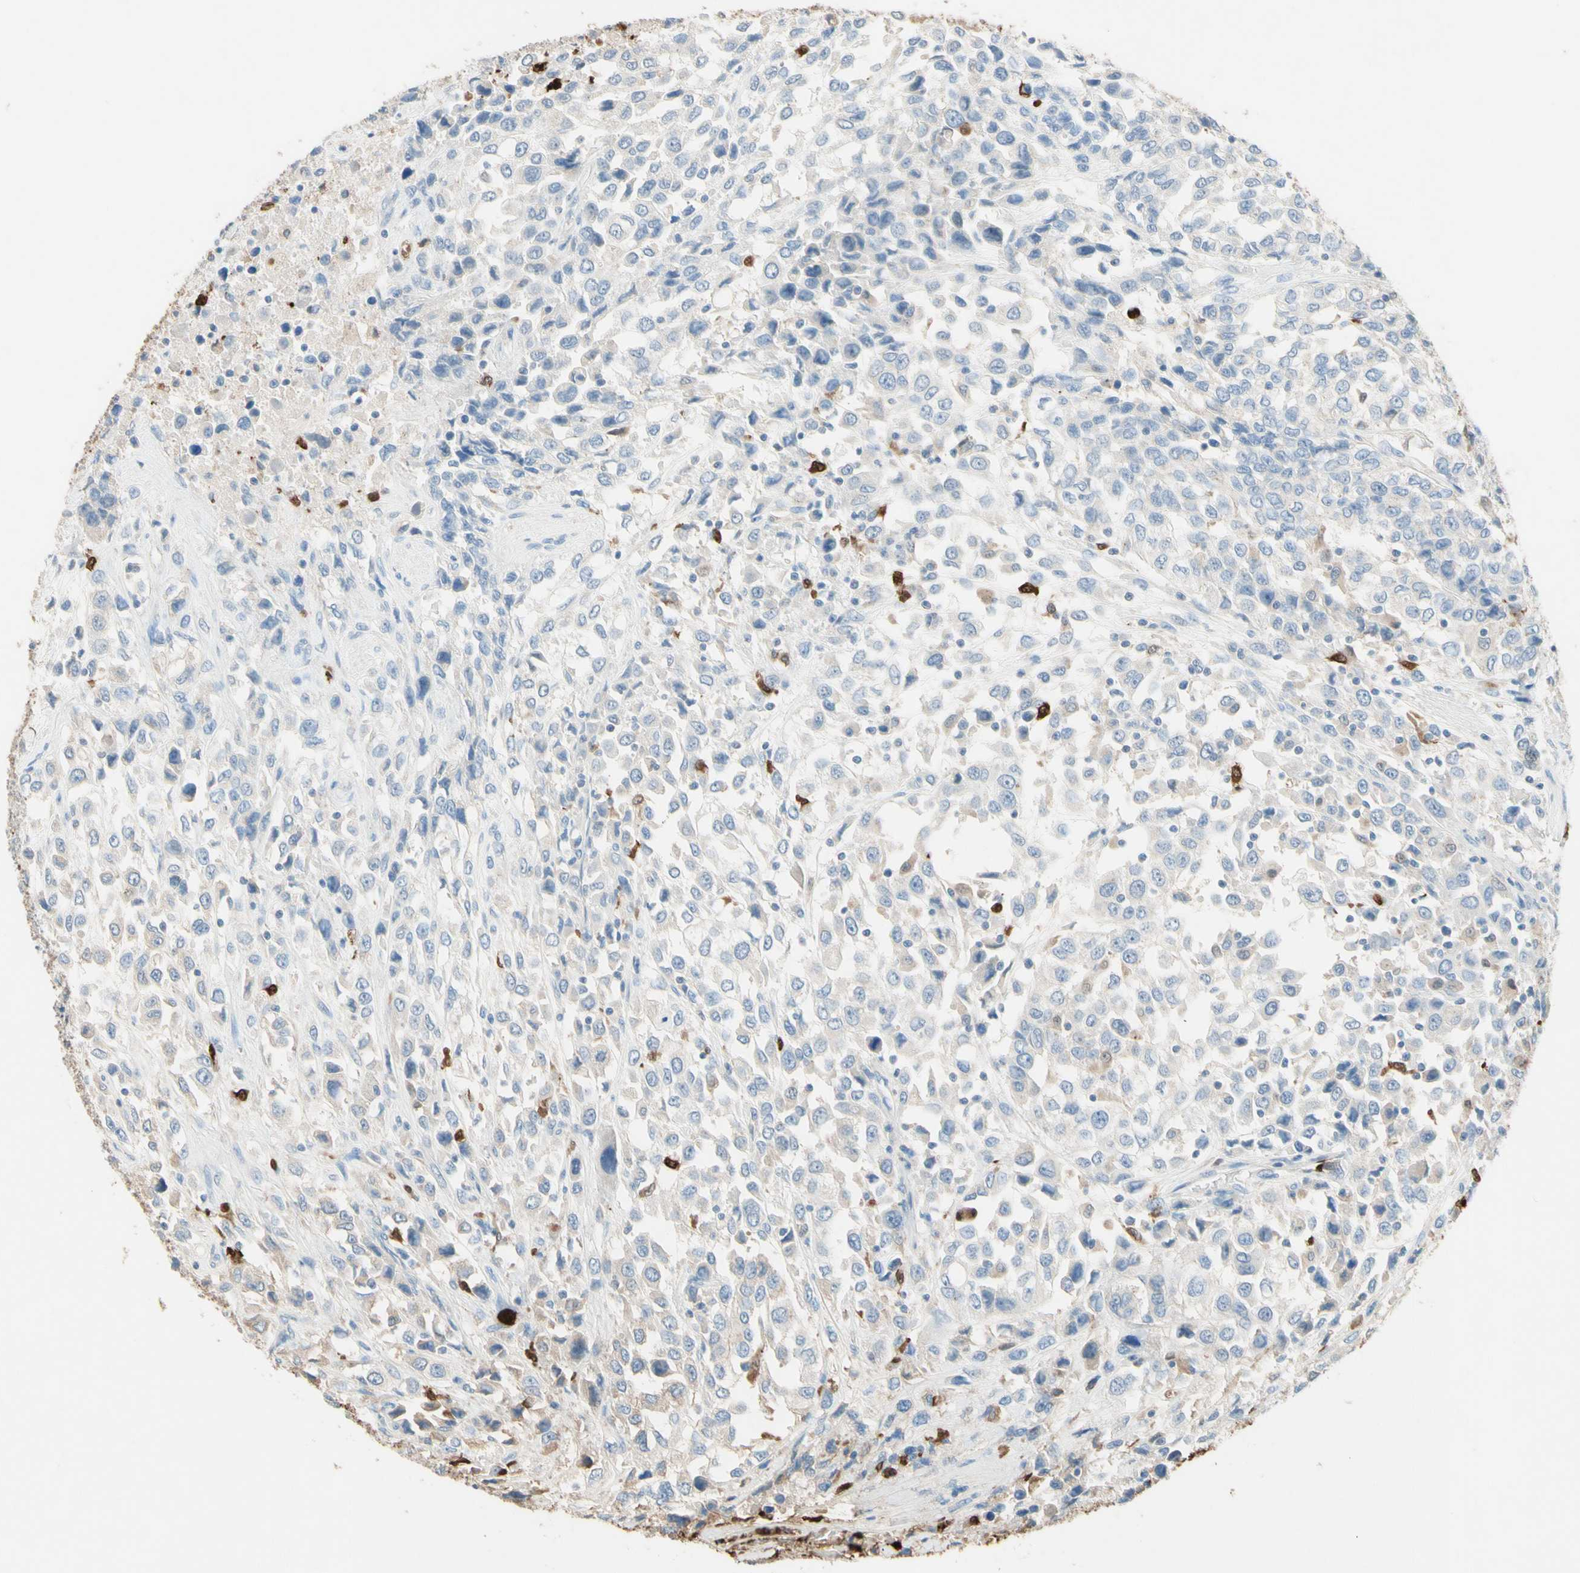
{"staining": {"intensity": "moderate", "quantity": "<25%", "location": "cytoplasmic/membranous,nuclear"}, "tissue": "urothelial cancer", "cell_type": "Tumor cells", "image_type": "cancer", "snomed": [{"axis": "morphology", "description": "Urothelial carcinoma, High grade"}, {"axis": "topography", "description": "Urinary bladder"}], "caption": "Tumor cells display moderate cytoplasmic/membranous and nuclear staining in approximately <25% of cells in urothelial carcinoma (high-grade). (brown staining indicates protein expression, while blue staining denotes nuclei).", "gene": "NFKBIZ", "patient": {"sex": "female", "age": 80}}